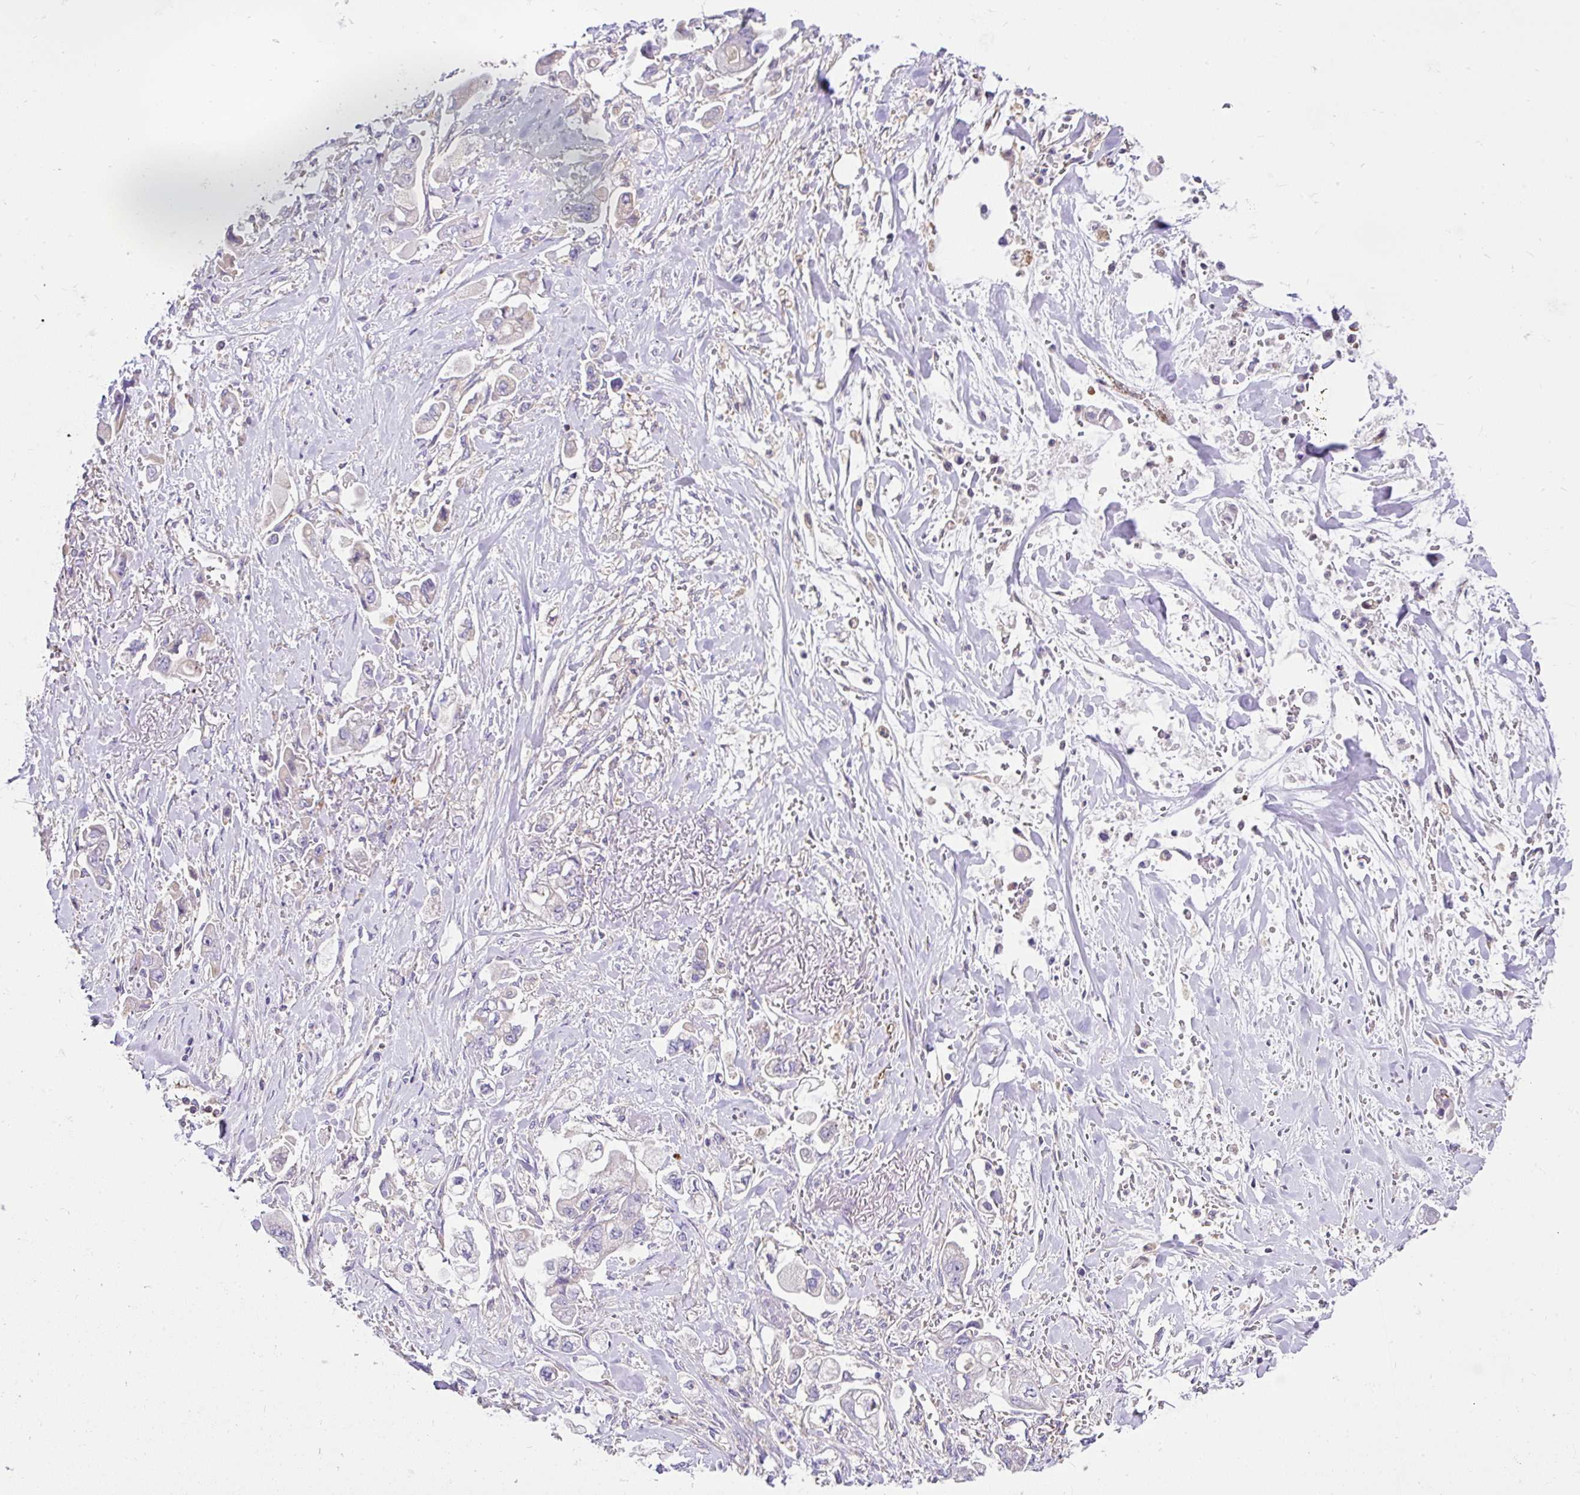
{"staining": {"intensity": "negative", "quantity": "none", "location": "none"}, "tissue": "stomach cancer", "cell_type": "Tumor cells", "image_type": "cancer", "snomed": [{"axis": "morphology", "description": "Adenocarcinoma, NOS"}, {"axis": "topography", "description": "Stomach"}], "caption": "Protein analysis of stomach cancer (adenocarcinoma) exhibits no significant positivity in tumor cells.", "gene": "CCDC142", "patient": {"sex": "male", "age": 62}}